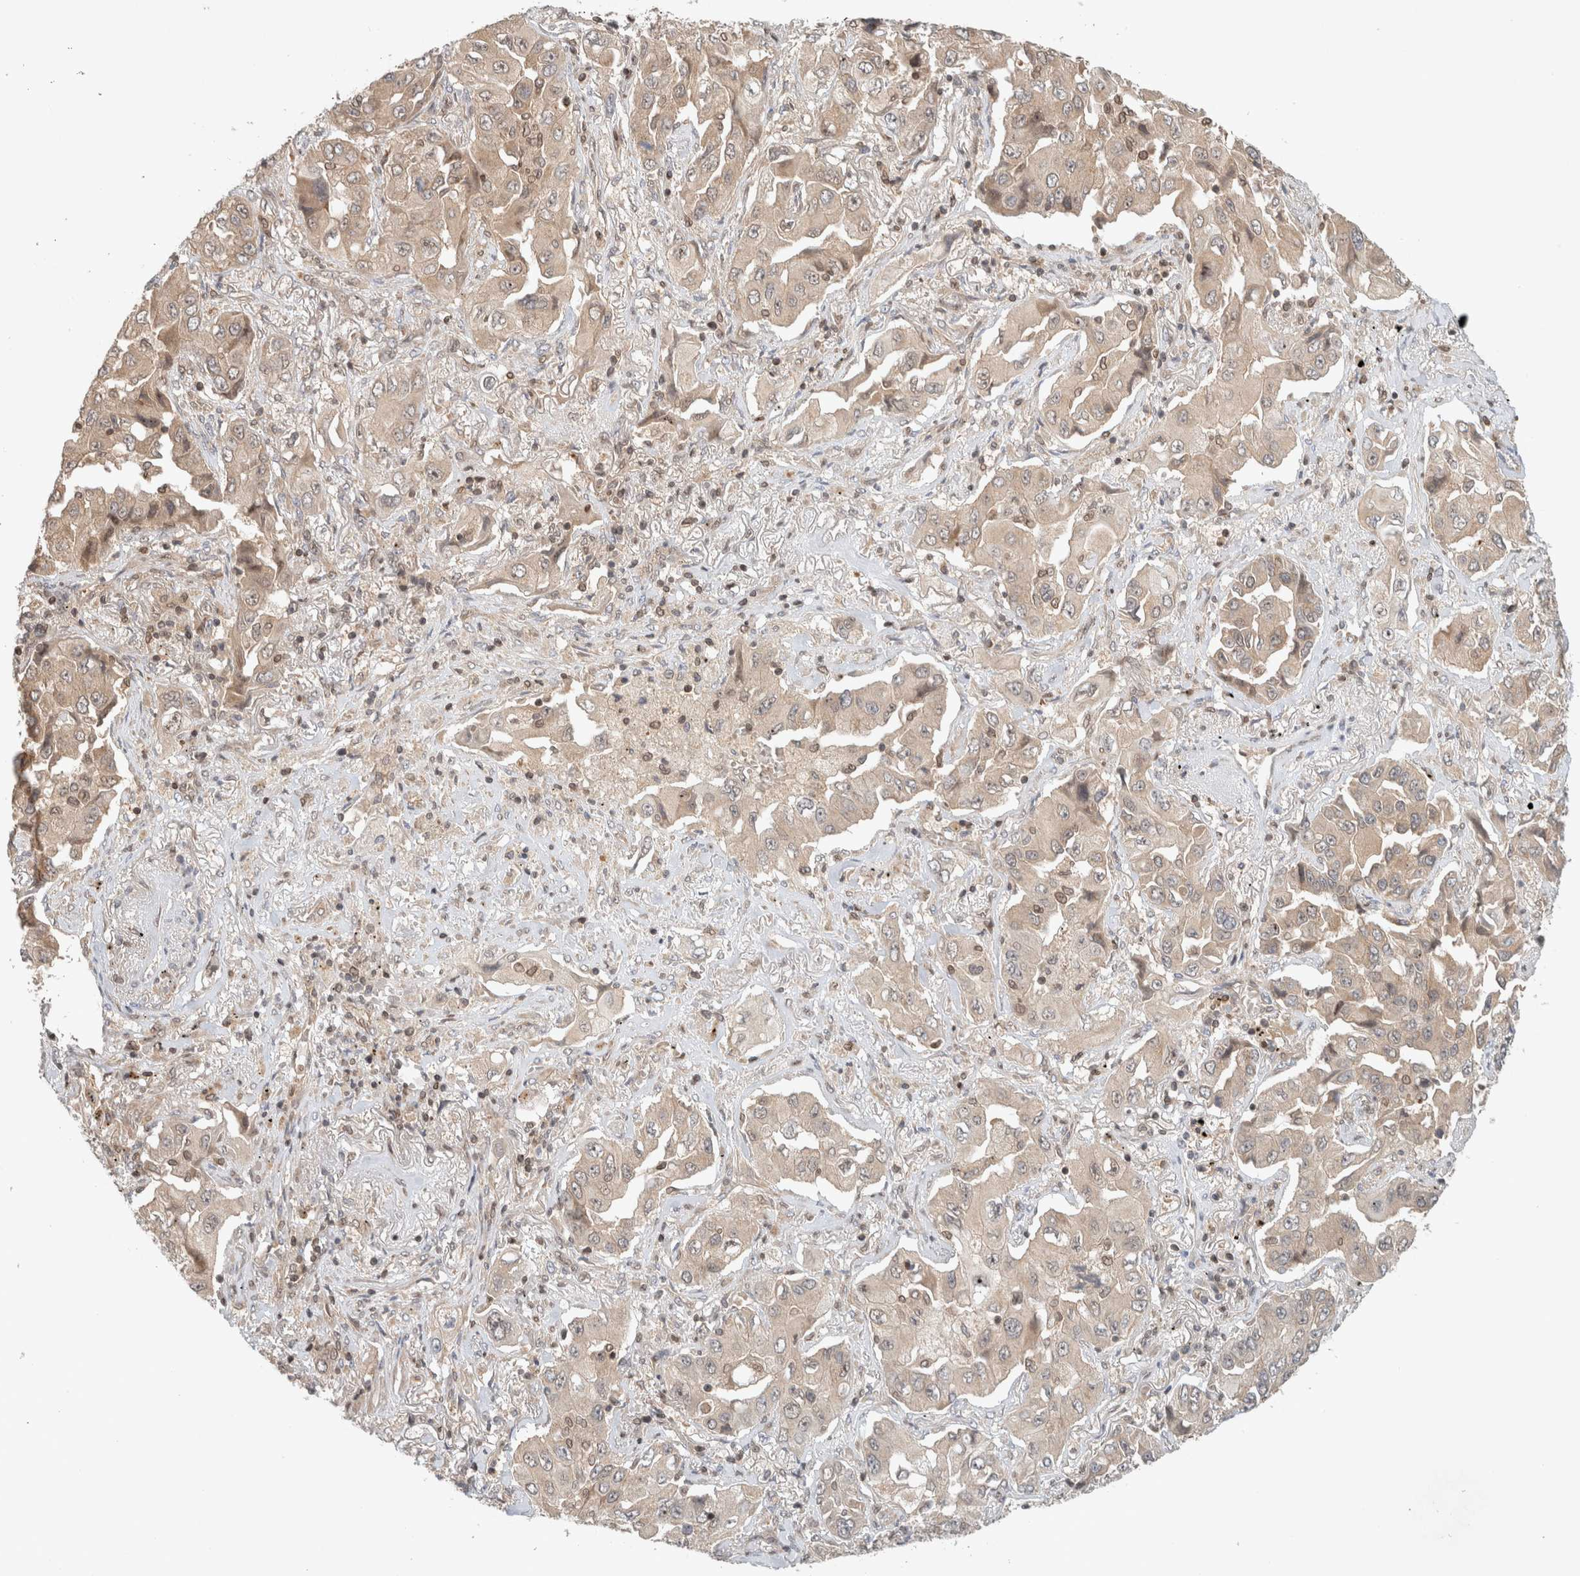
{"staining": {"intensity": "weak", "quantity": ">75%", "location": "cytoplasmic/membranous"}, "tissue": "lung cancer", "cell_type": "Tumor cells", "image_type": "cancer", "snomed": [{"axis": "morphology", "description": "Adenocarcinoma, NOS"}, {"axis": "topography", "description": "Lung"}], "caption": "Immunohistochemical staining of adenocarcinoma (lung) demonstrates low levels of weak cytoplasmic/membranous protein expression in about >75% of tumor cells. (Stains: DAB (3,3'-diaminobenzidine) in brown, nuclei in blue, Microscopy: brightfield microscopy at high magnification).", "gene": "CAAP1", "patient": {"sex": "female", "age": 65}}